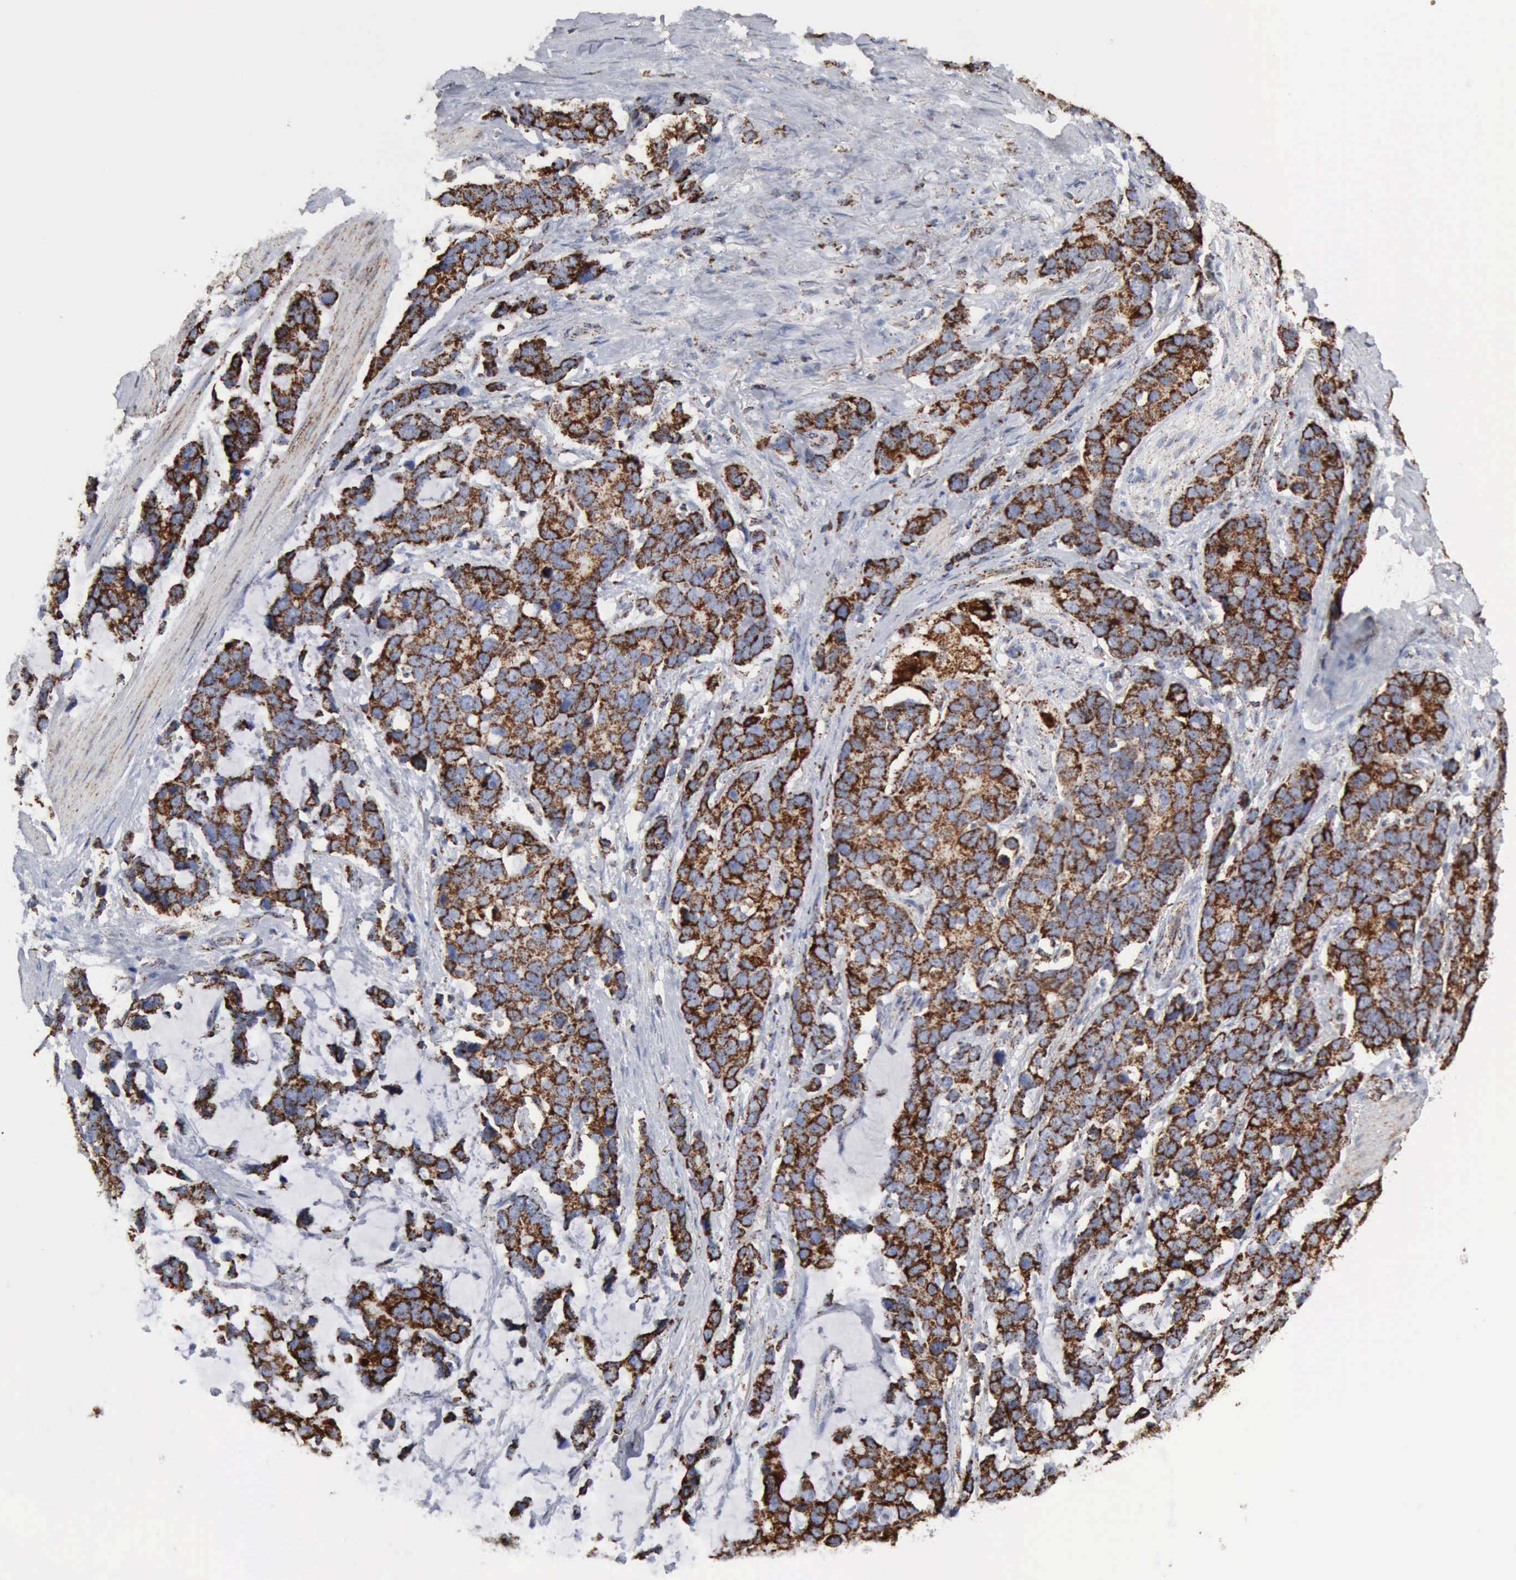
{"staining": {"intensity": "strong", "quantity": ">75%", "location": "cytoplasmic/membranous"}, "tissue": "stomach cancer", "cell_type": "Tumor cells", "image_type": "cancer", "snomed": [{"axis": "morphology", "description": "Adenocarcinoma, NOS"}, {"axis": "topography", "description": "Stomach, upper"}], "caption": "Immunohistochemical staining of adenocarcinoma (stomach) demonstrates high levels of strong cytoplasmic/membranous positivity in approximately >75% of tumor cells.", "gene": "ACO2", "patient": {"sex": "male", "age": 71}}